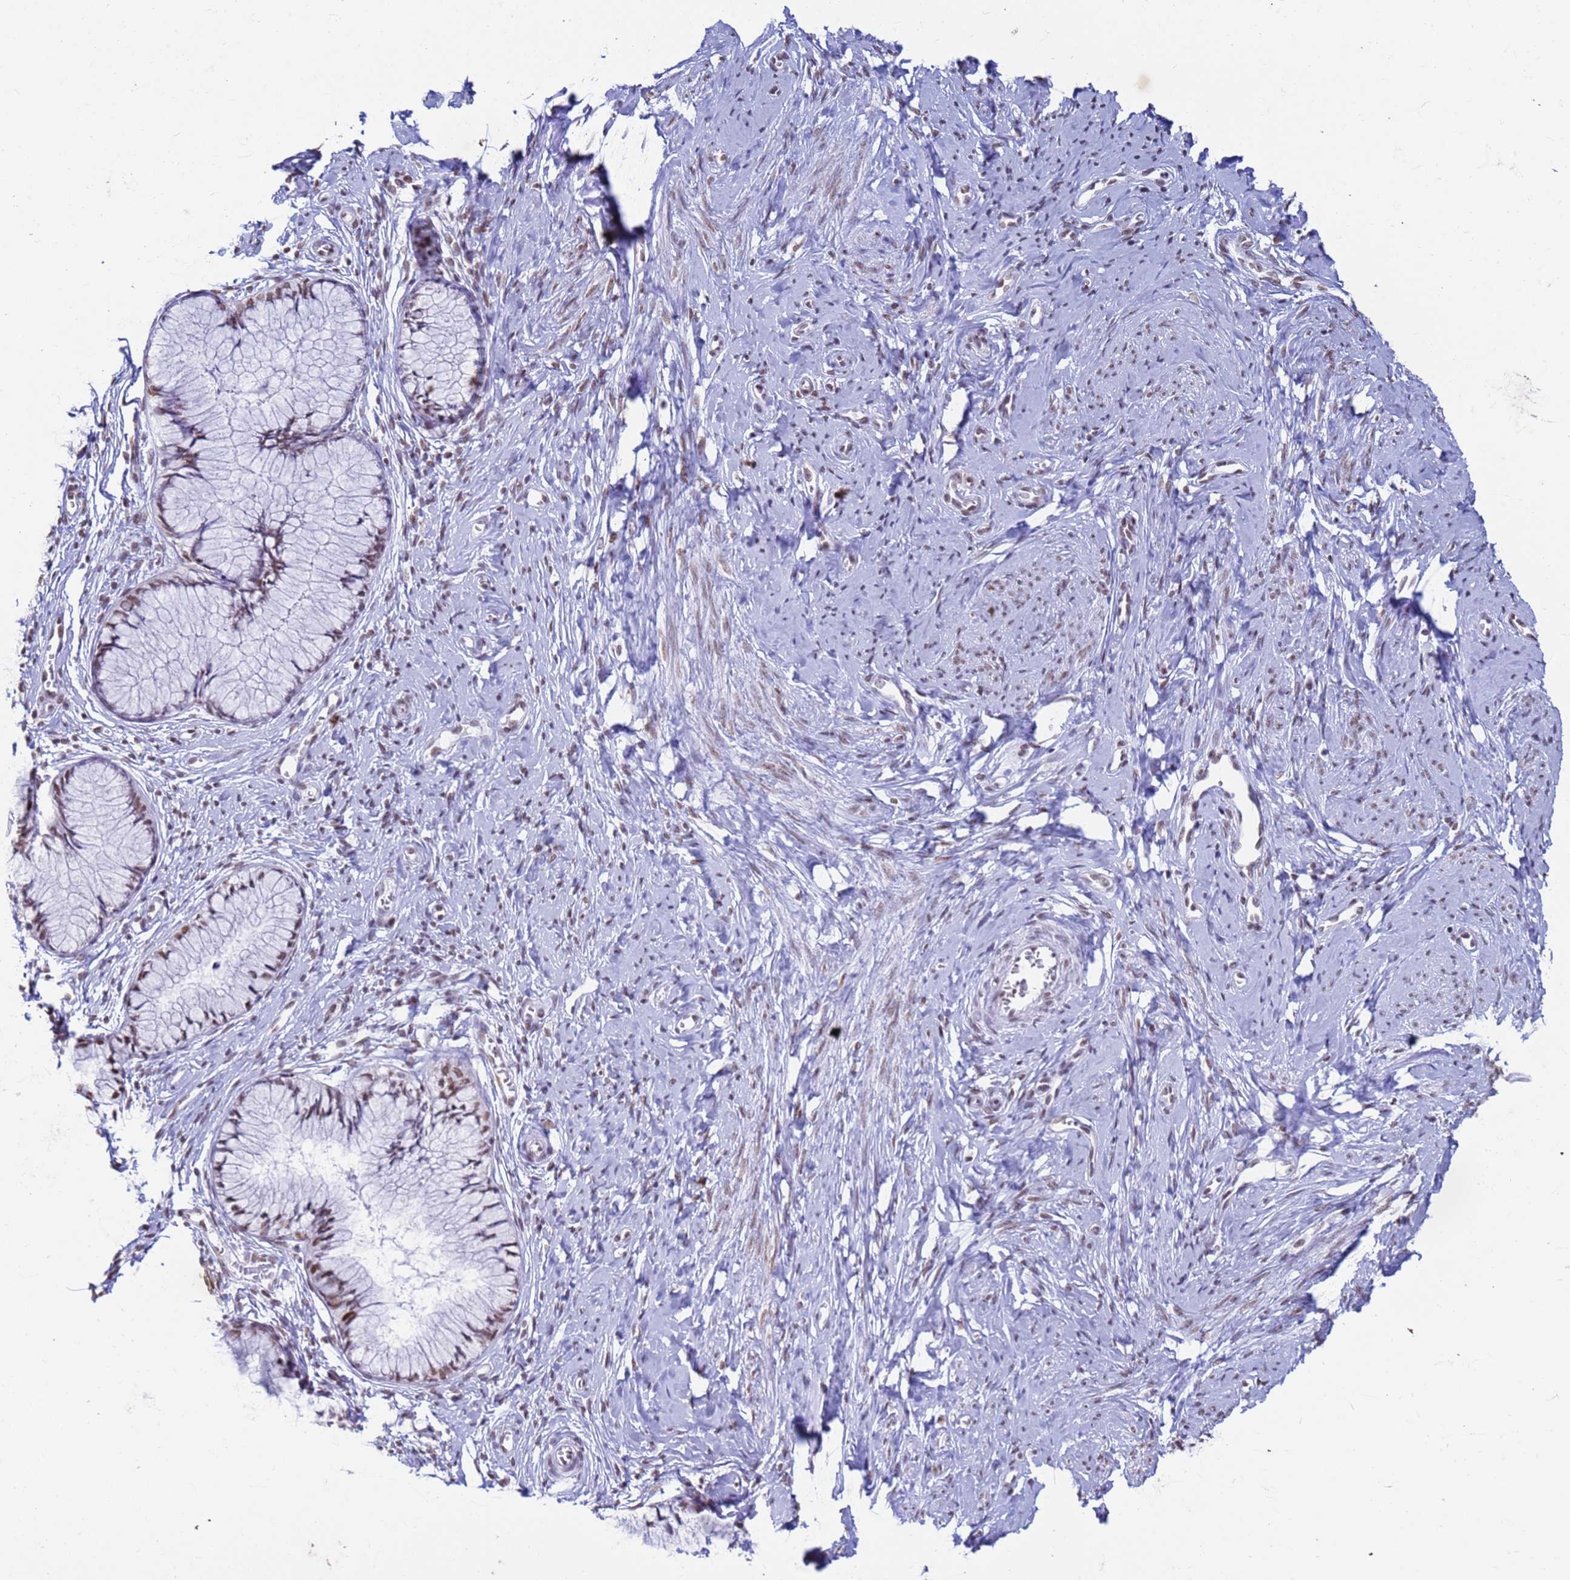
{"staining": {"intensity": "moderate", "quantity": ">75%", "location": "nuclear"}, "tissue": "cervix", "cell_type": "Glandular cells", "image_type": "normal", "snomed": [{"axis": "morphology", "description": "Normal tissue, NOS"}, {"axis": "topography", "description": "Cervix"}], "caption": "The immunohistochemical stain shows moderate nuclear expression in glandular cells of benign cervix. (DAB = brown stain, brightfield microscopy at high magnification).", "gene": "FAM170B", "patient": {"sex": "female", "age": 42}}